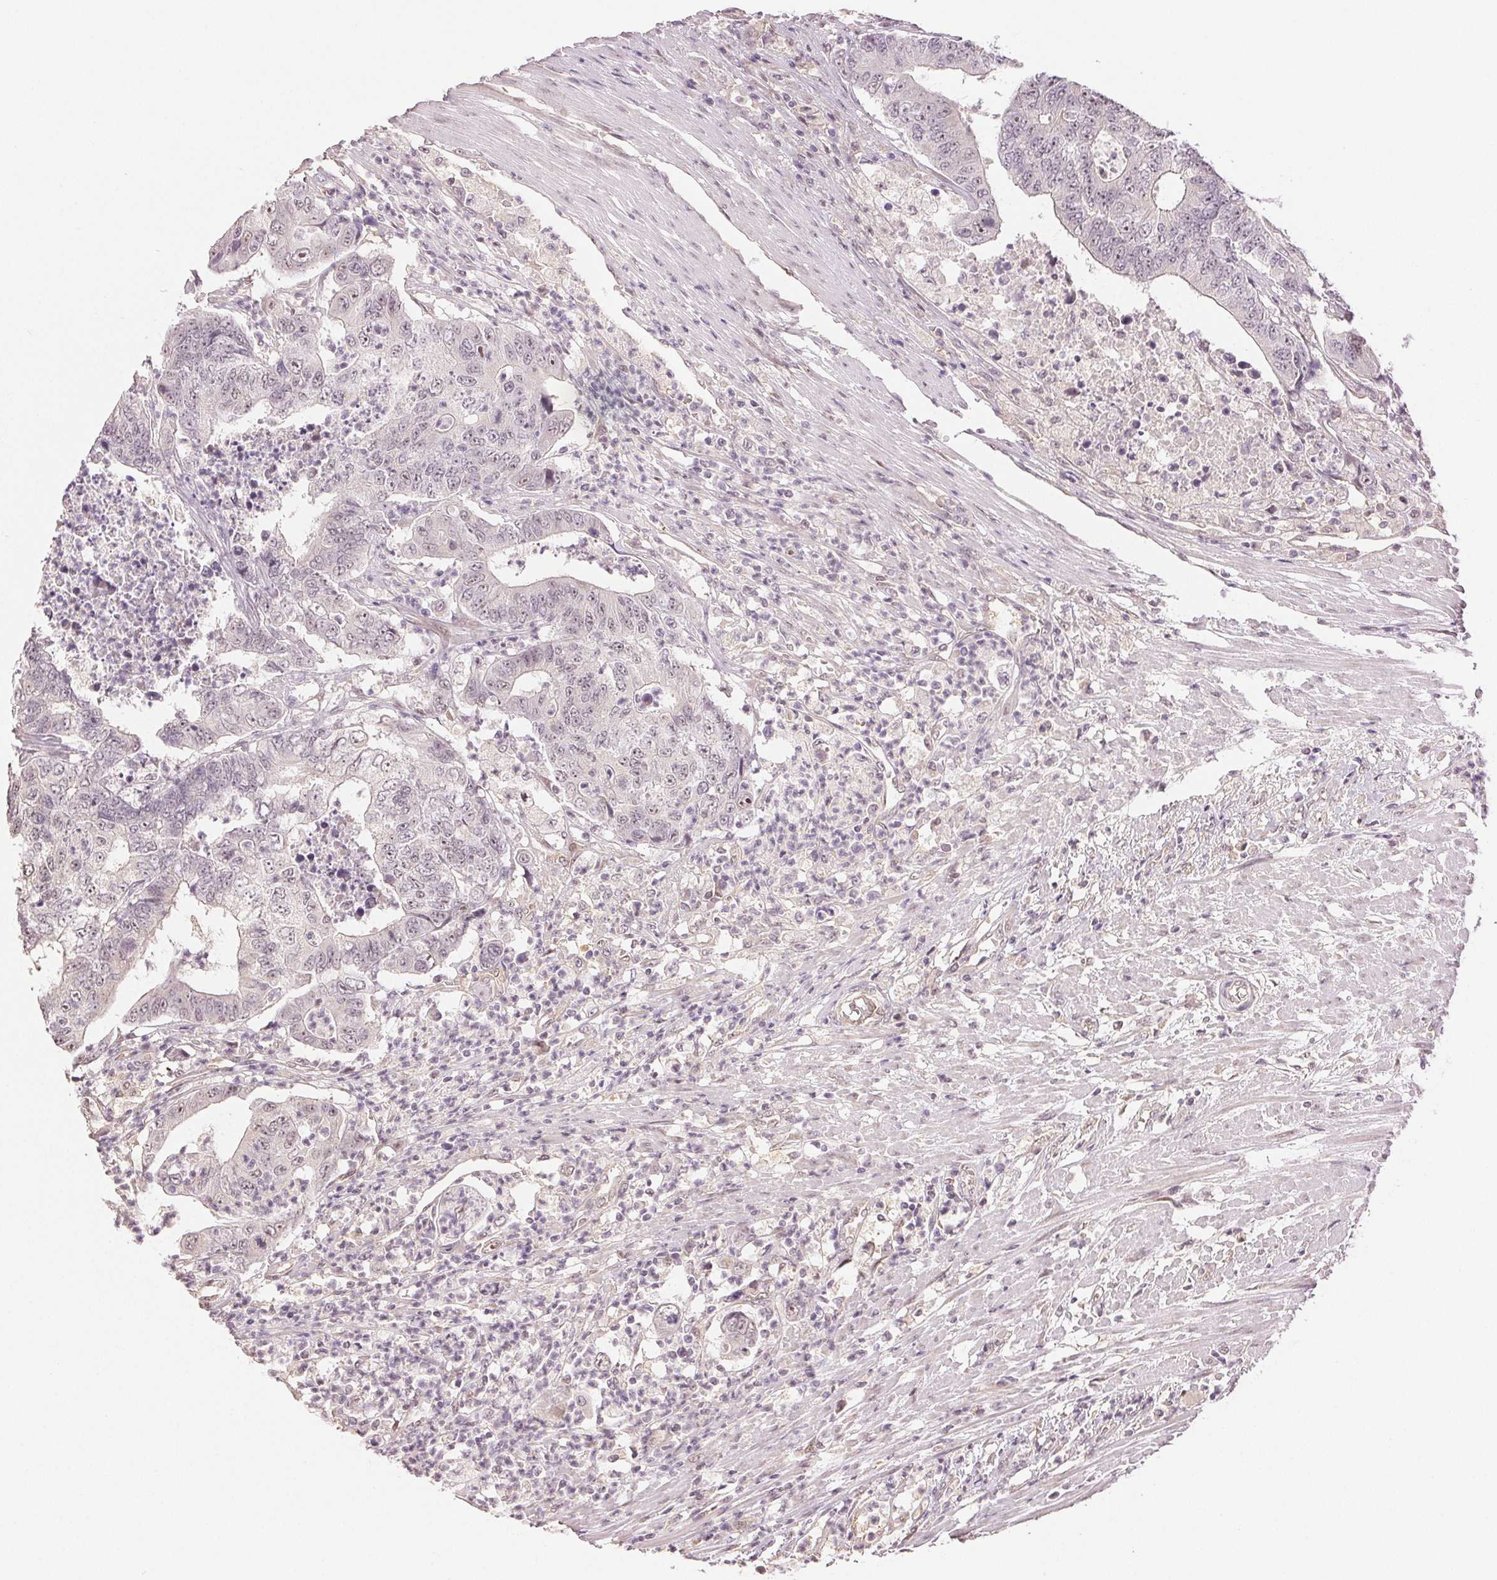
{"staining": {"intensity": "weak", "quantity": "25%-75%", "location": "nuclear"}, "tissue": "colorectal cancer", "cell_type": "Tumor cells", "image_type": "cancer", "snomed": [{"axis": "morphology", "description": "Adenocarcinoma, NOS"}, {"axis": "topography", "description": "Colon"}], "caption": "IHC photomicrograph of human colorectal cancer stained for a protein (brown), which reveals low levels of weak nuclear expression in approximately 25%-75% of tumor cells.", "gene": "PLCB1", "patient": {"sex": "female", "age": 48}}